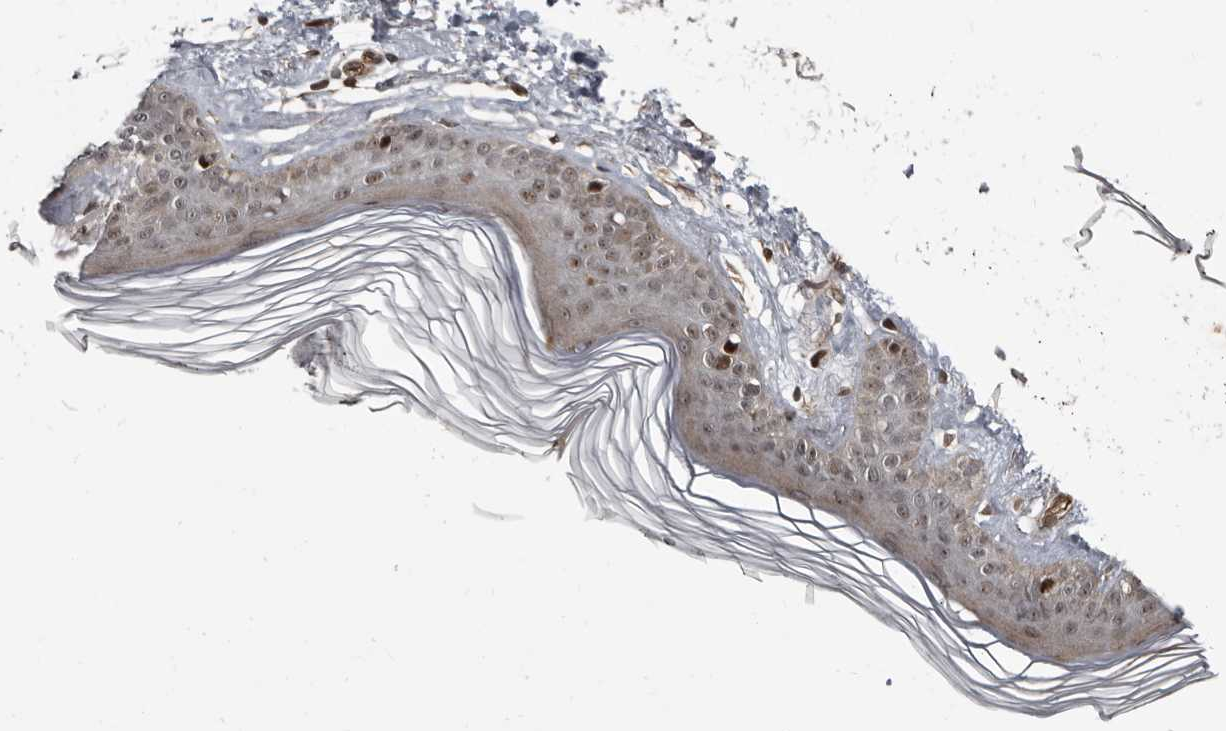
{"staining": {"intensity": "weak", "quantity": ">75%", "location": "cytoplasmic/membranous,nuclear"}, "tissue": "skin", "cell_type": "Fibroblasts", "image_type": "normal", "snomed": [{"axis": "morphology", "description": "Normal tissue, NOS"}, {"axis": "topography", "description": "Skin"}], "caption": "This micrograph displays immunohistochemistry (IHC) staining of normal skin, with low weak cytoplasmic/membranous,nuclear expression in about >75% of fibroblasts.", "gene": "CHD1L", "patient": {"sex": "female", "age": 64}}